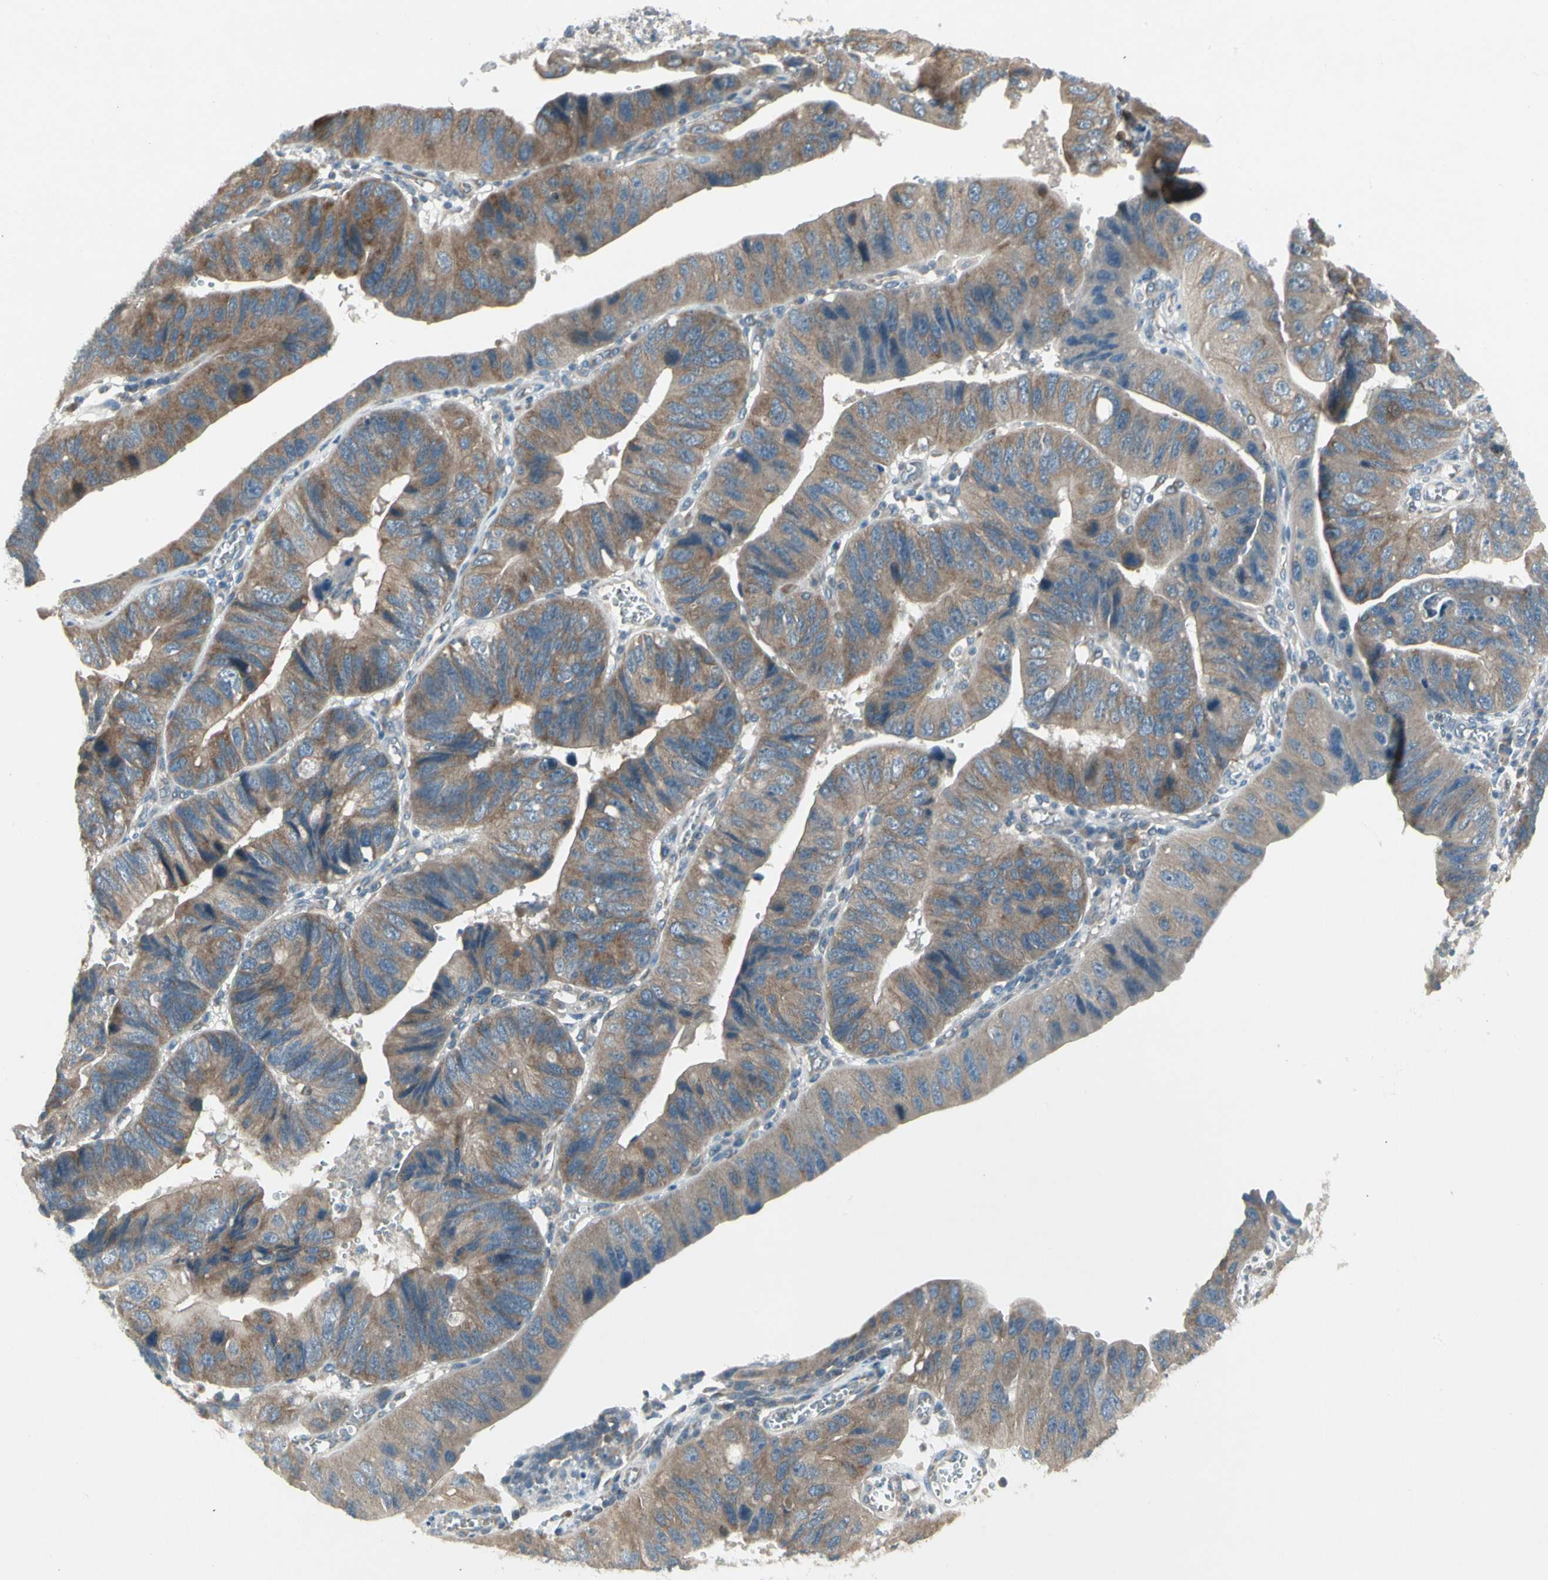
{"staining": {"intensity": "moderate", "quantity": ">75%", "location": "cytoplasmic/membranous"}, "tissue": "stomach cancer", "cell_type": "Tumor cells", "image_type": "cancer", "snomed": [{"axis": "morphology", "description": "Adenocarcinoma, NOS"}, {"axis": "topography", "description": "Stomach"}], "caption": "Moderate cytoplasmic/membranous protein positivity is present in approximately >75% of tumor cells in stomach cancer. The protein is stained brown, and the nuclei are stained in blue (DAB IHC with brightfield microscopy, high magnification).", "gene": "PANK2", "patient": {"sex": "male", "age": 59}}